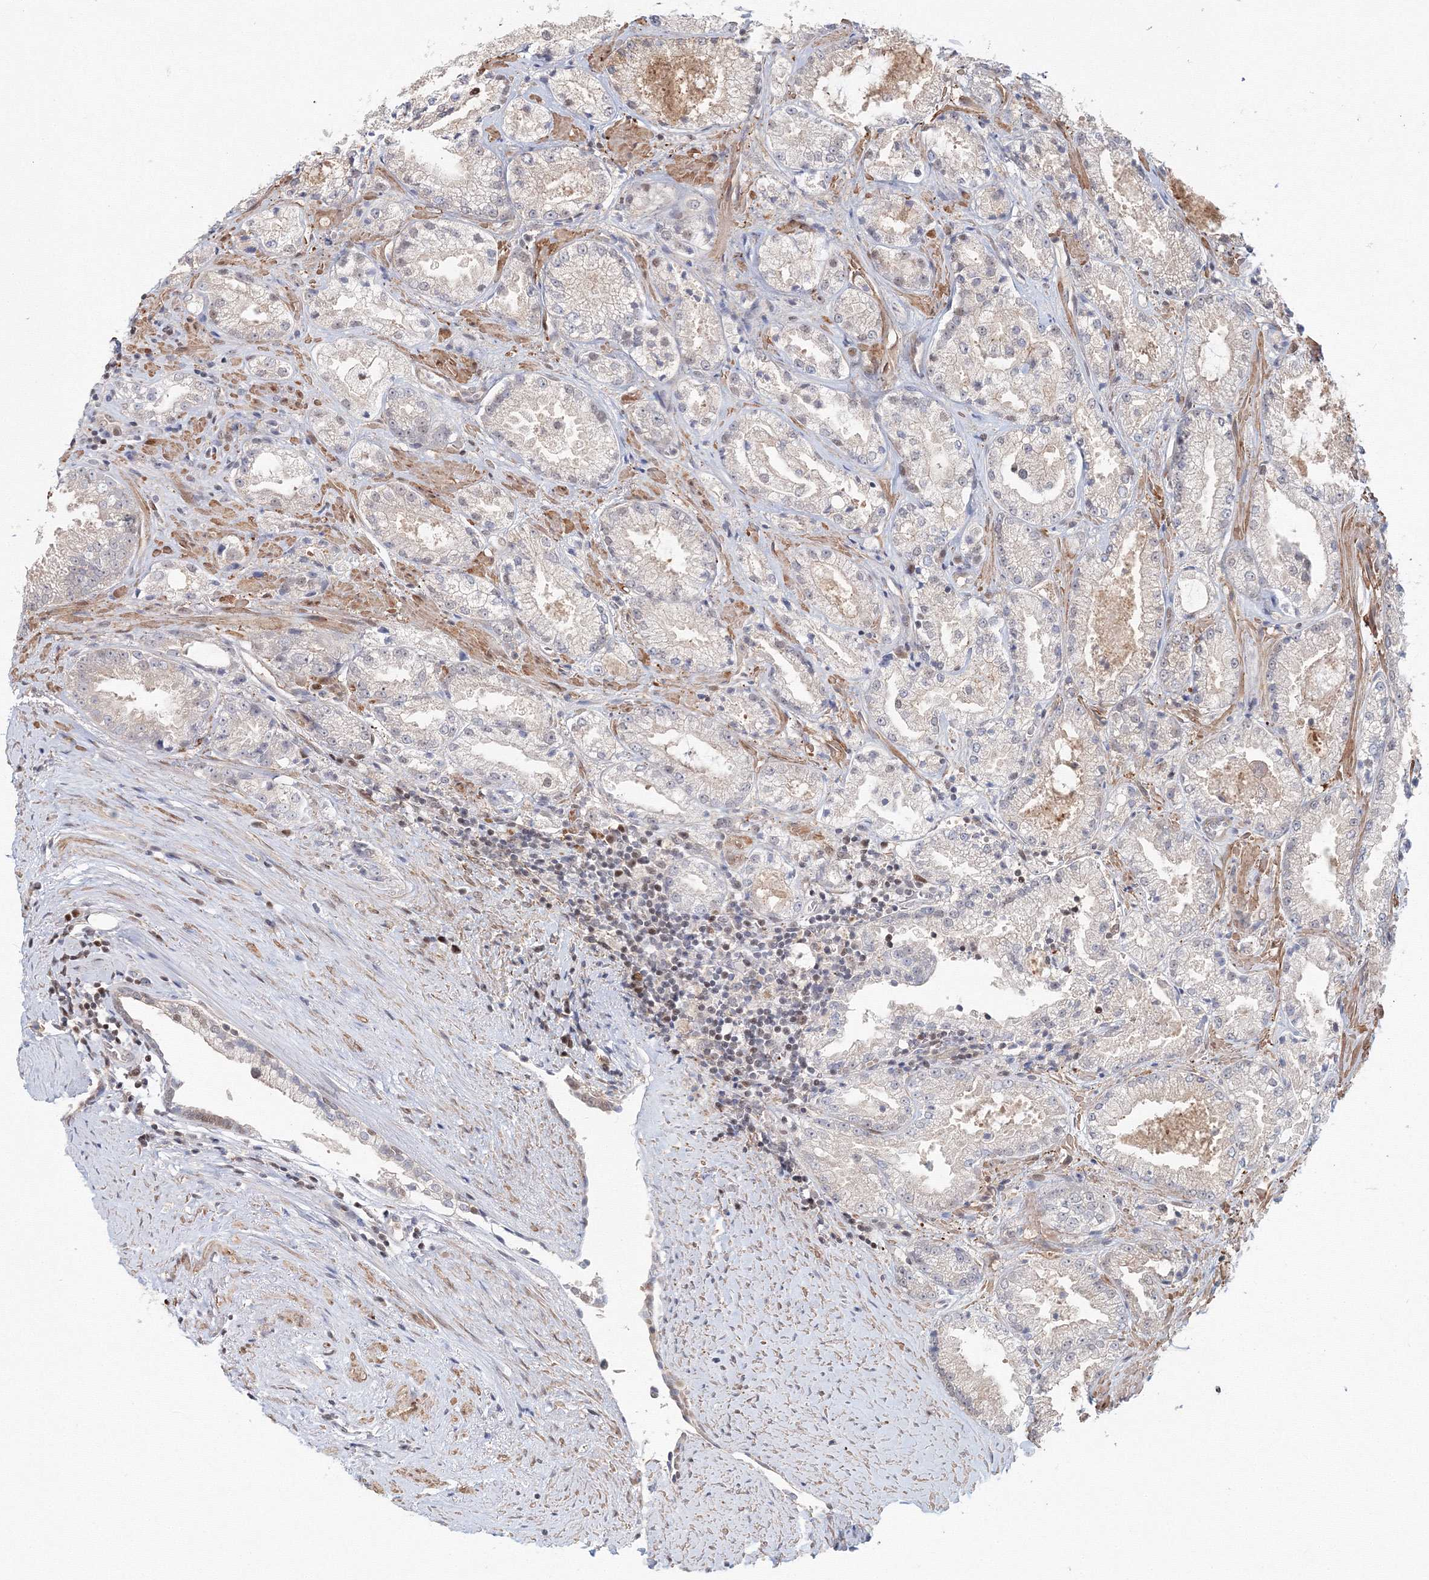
{"staining": {"intensity": "negative", "quantity": "none", "location": "none"}, "tissue": "prostate cancer", "cell_type": "Tumor cells", "image_type": "cancer", "snomed": [{"axis": "morphology", "description": "Adenocarcinoma, High grade"}, {"axis": "topography", "description": "Prostate"}], "caption": "Prostate cancer was stained to show a protein in brown. There is no significant expression in tumor cells. The staining was performed using DAB (3,3'-diaminobenzidine) to visualize the protein expression in brown, while the nuclei were stained in blue with hematoxylin (Magnification: 20x).", "gene": "ARHGAP21", "patient": {"sex": "male", "age": 73}}